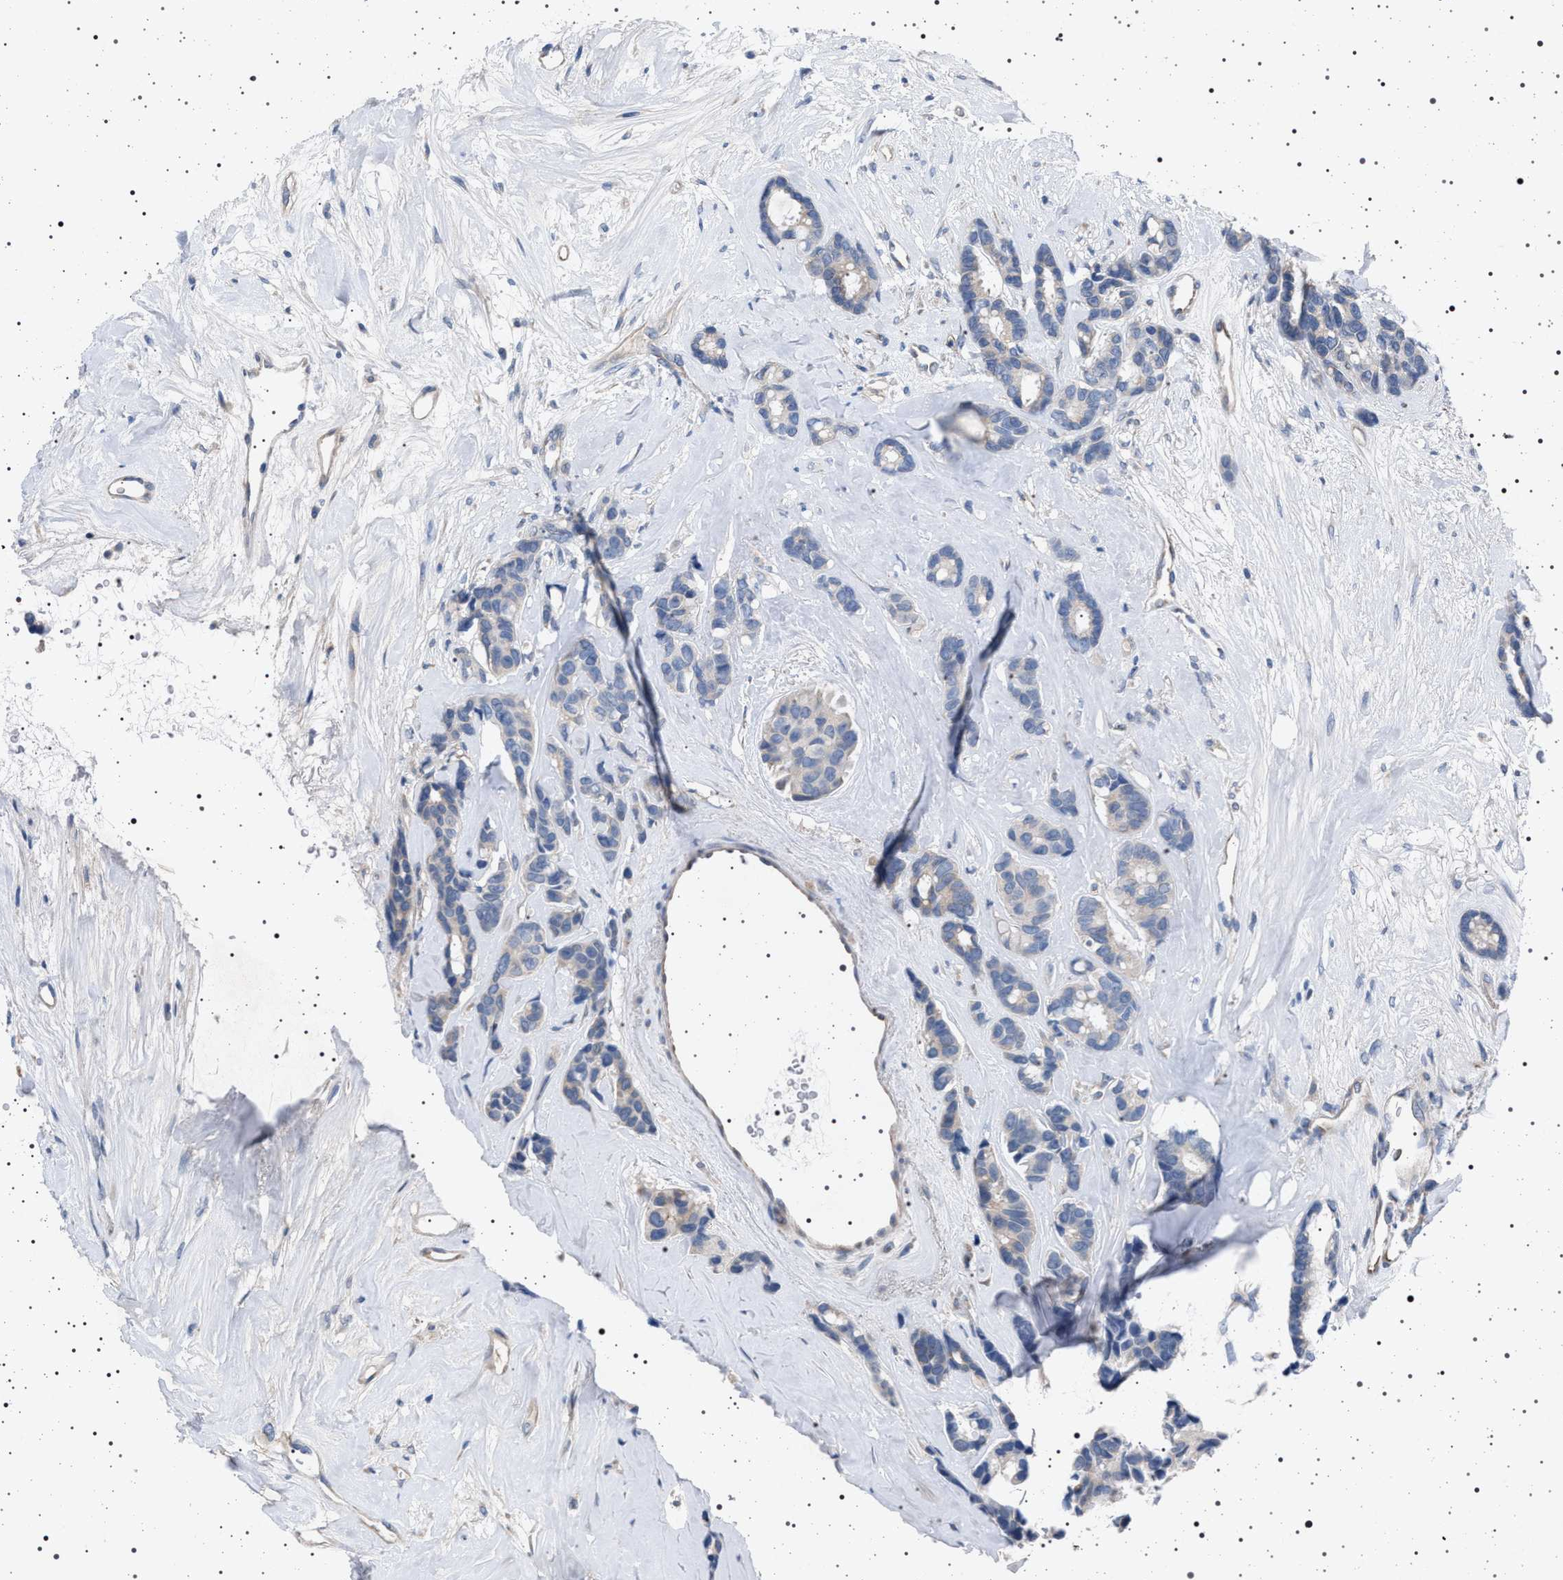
{"staining": {"intensity": "negative", "quantity": "none", "location": "none"}, "tissue": "breast cancer", "cell_type": "Tumor cells", "image_type": "cancer", "snomed": [{"axis": "morphology", "description": "Duct carcinoma"}, {"axis": "topography", "description": "Breast"}], "caption": "Immunohistochemistry (IHC) of breast intraductal carcinoma shows no staining in tumor cells.", "gene": "NAT9", "patient": {"sex": "female", "age": 87}}